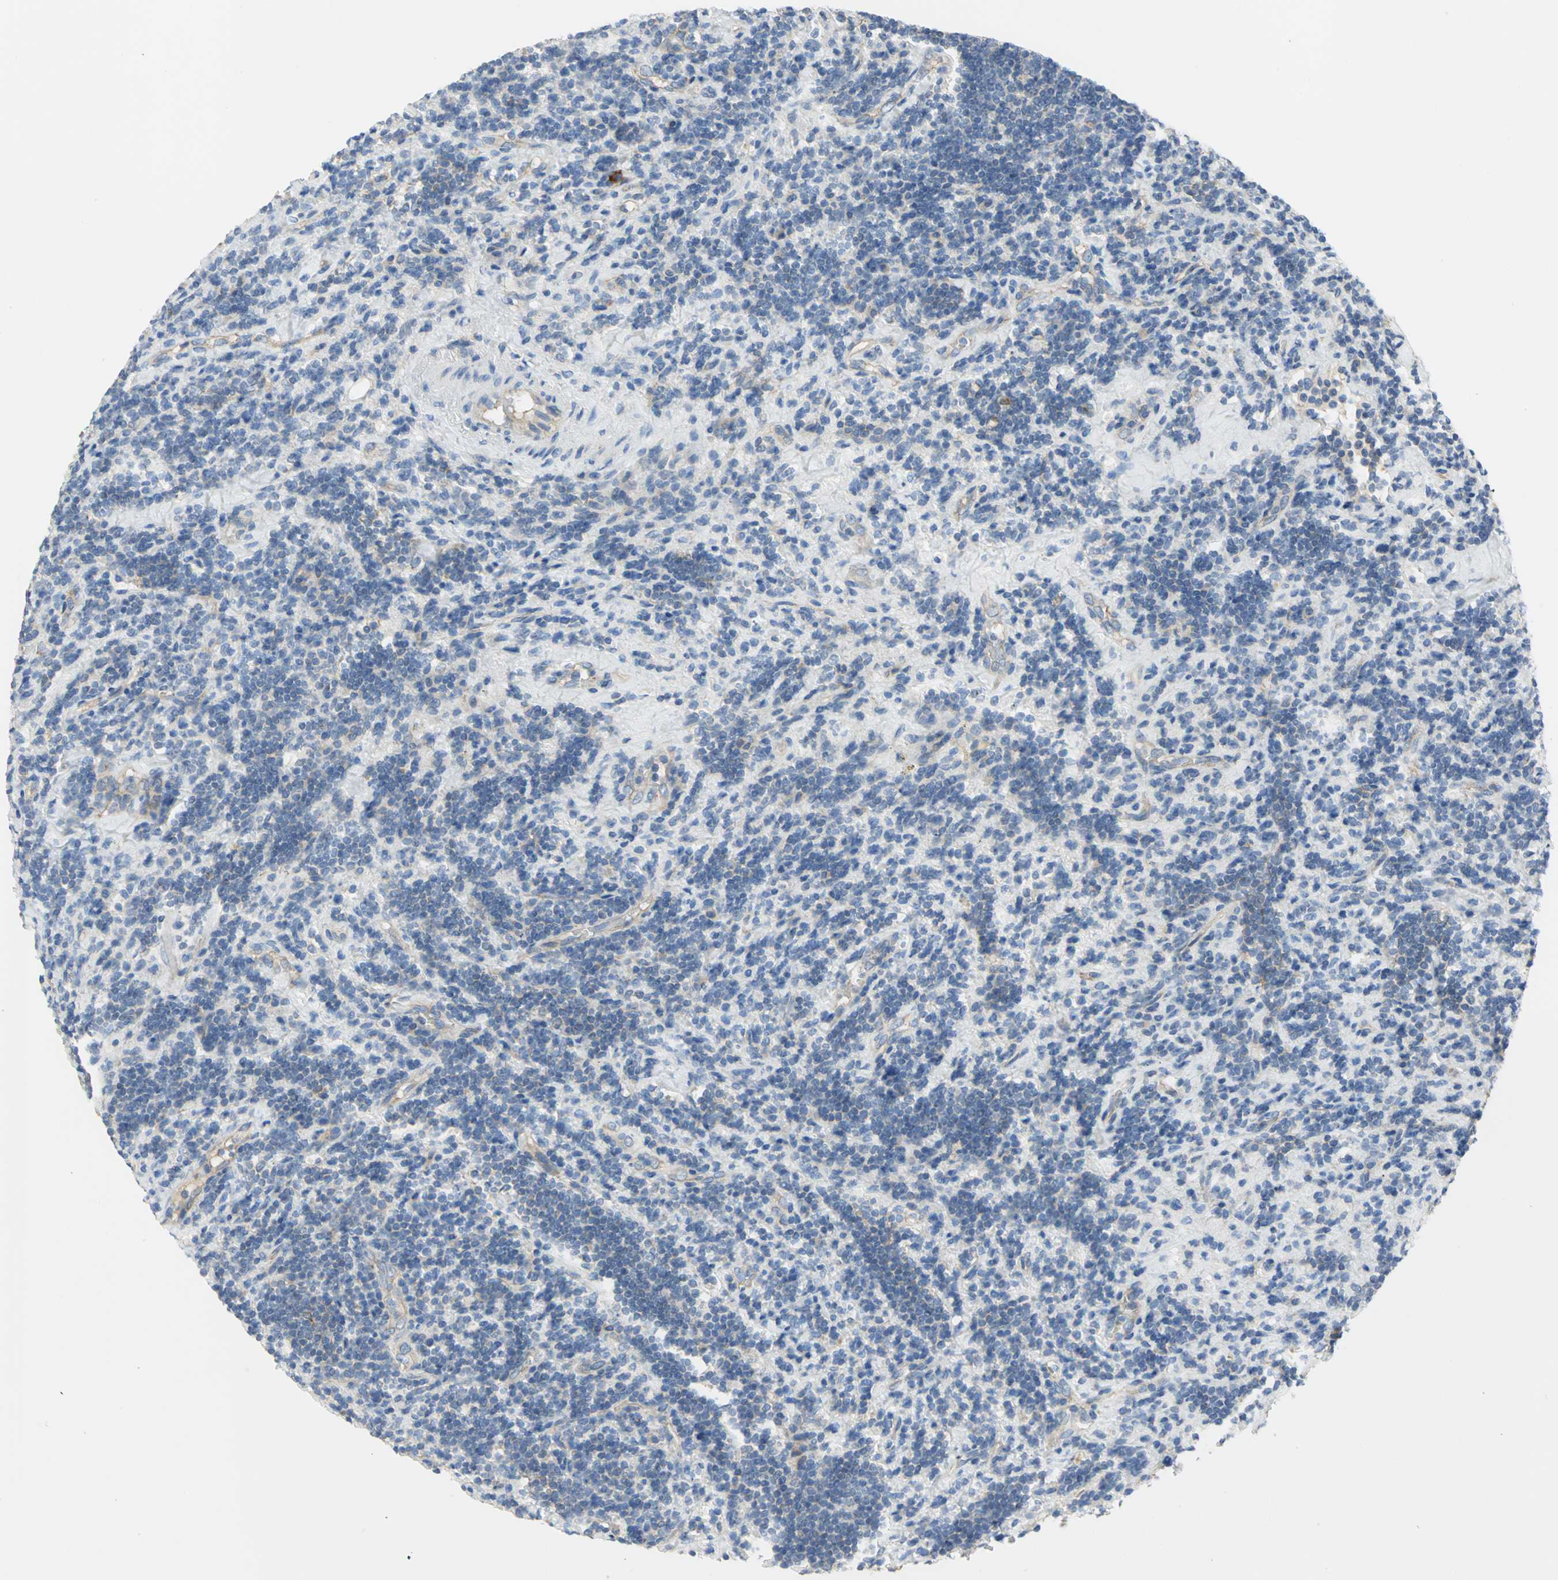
{"staining": {"intensity": "negative", "quantity": "none", "location": "none"}, "tissue": "lymphoma", "cell_type": "Tumor cells", "image_type": "cancer", "snomed": [{"axis": "morphology", "description": "Malignant lymphoma, non-Hodgkin's type, Low grade"}, {"axis": "topography", "description": "Lymph node"}], "caption": "Image shows no protein expression in tumor cells of low-grade malignant lymphoma, non-Hodgkin's type tissue. Nuclei are stained in blue.", "gene": "HTR1F", "patient": {"sex": "male", "age": 70}}